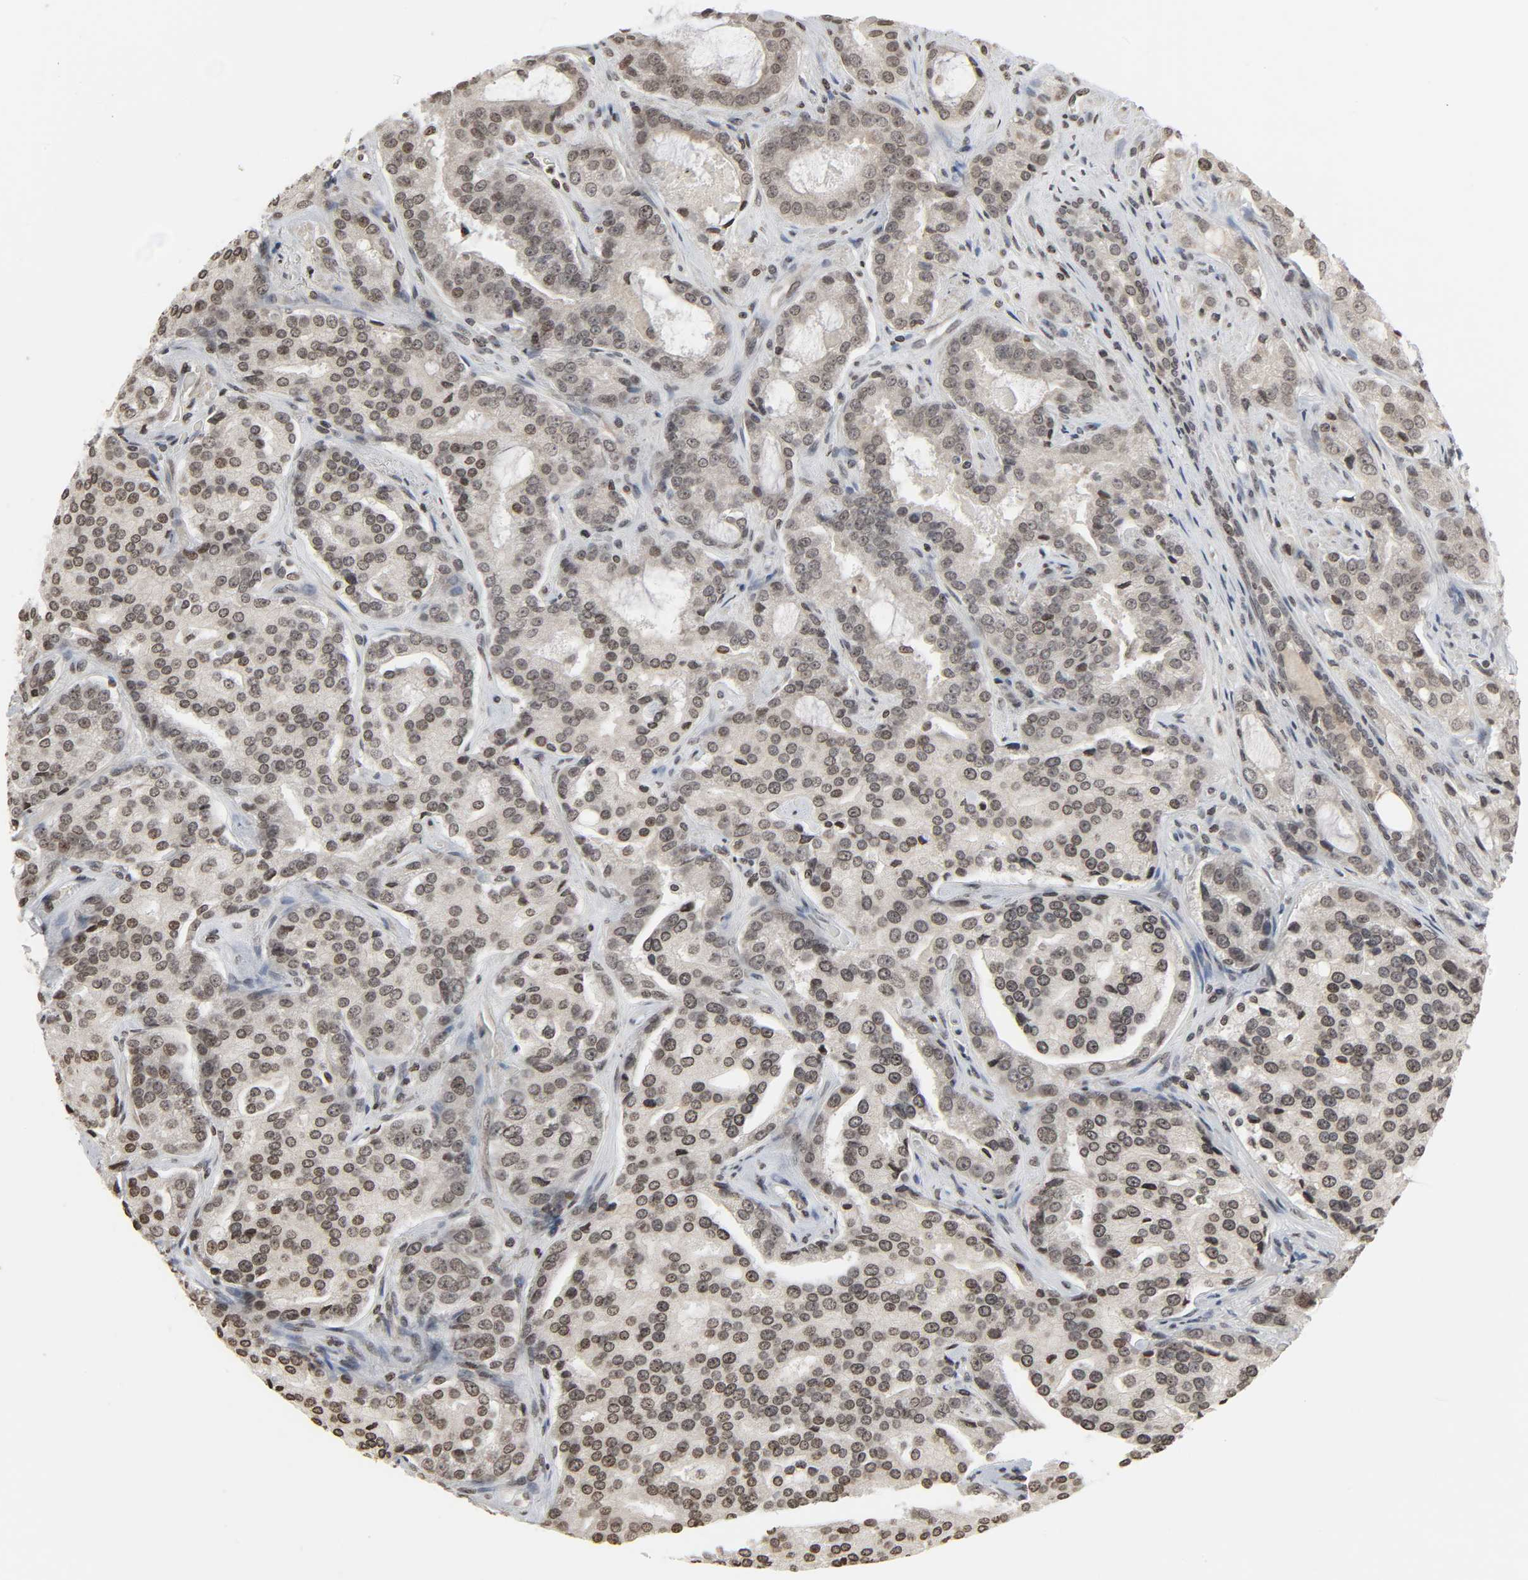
{"staining": {"intensity": "moderate", "quantity": ">75%", "location": "nuclear"}, "tissue": "prostate cancer", "cell_type": "Tumor cells", "image_type": "cancer", "snomed": [{"axis": "morphology", "description": "Adenocarcinoma, High grade"}, {"axis": "topography", "description": "Prostate"}], "caption": "An immunohistochemistry (IHC) micrograph of neoplastic tissue is shown. Protein staining in brown labels moderate nuclear positivity in prostate adenocarcinoma (high-grade) within tumor cells.", "gene": "ELAVL1", "patient": {"sex": "male", "age": 72}}